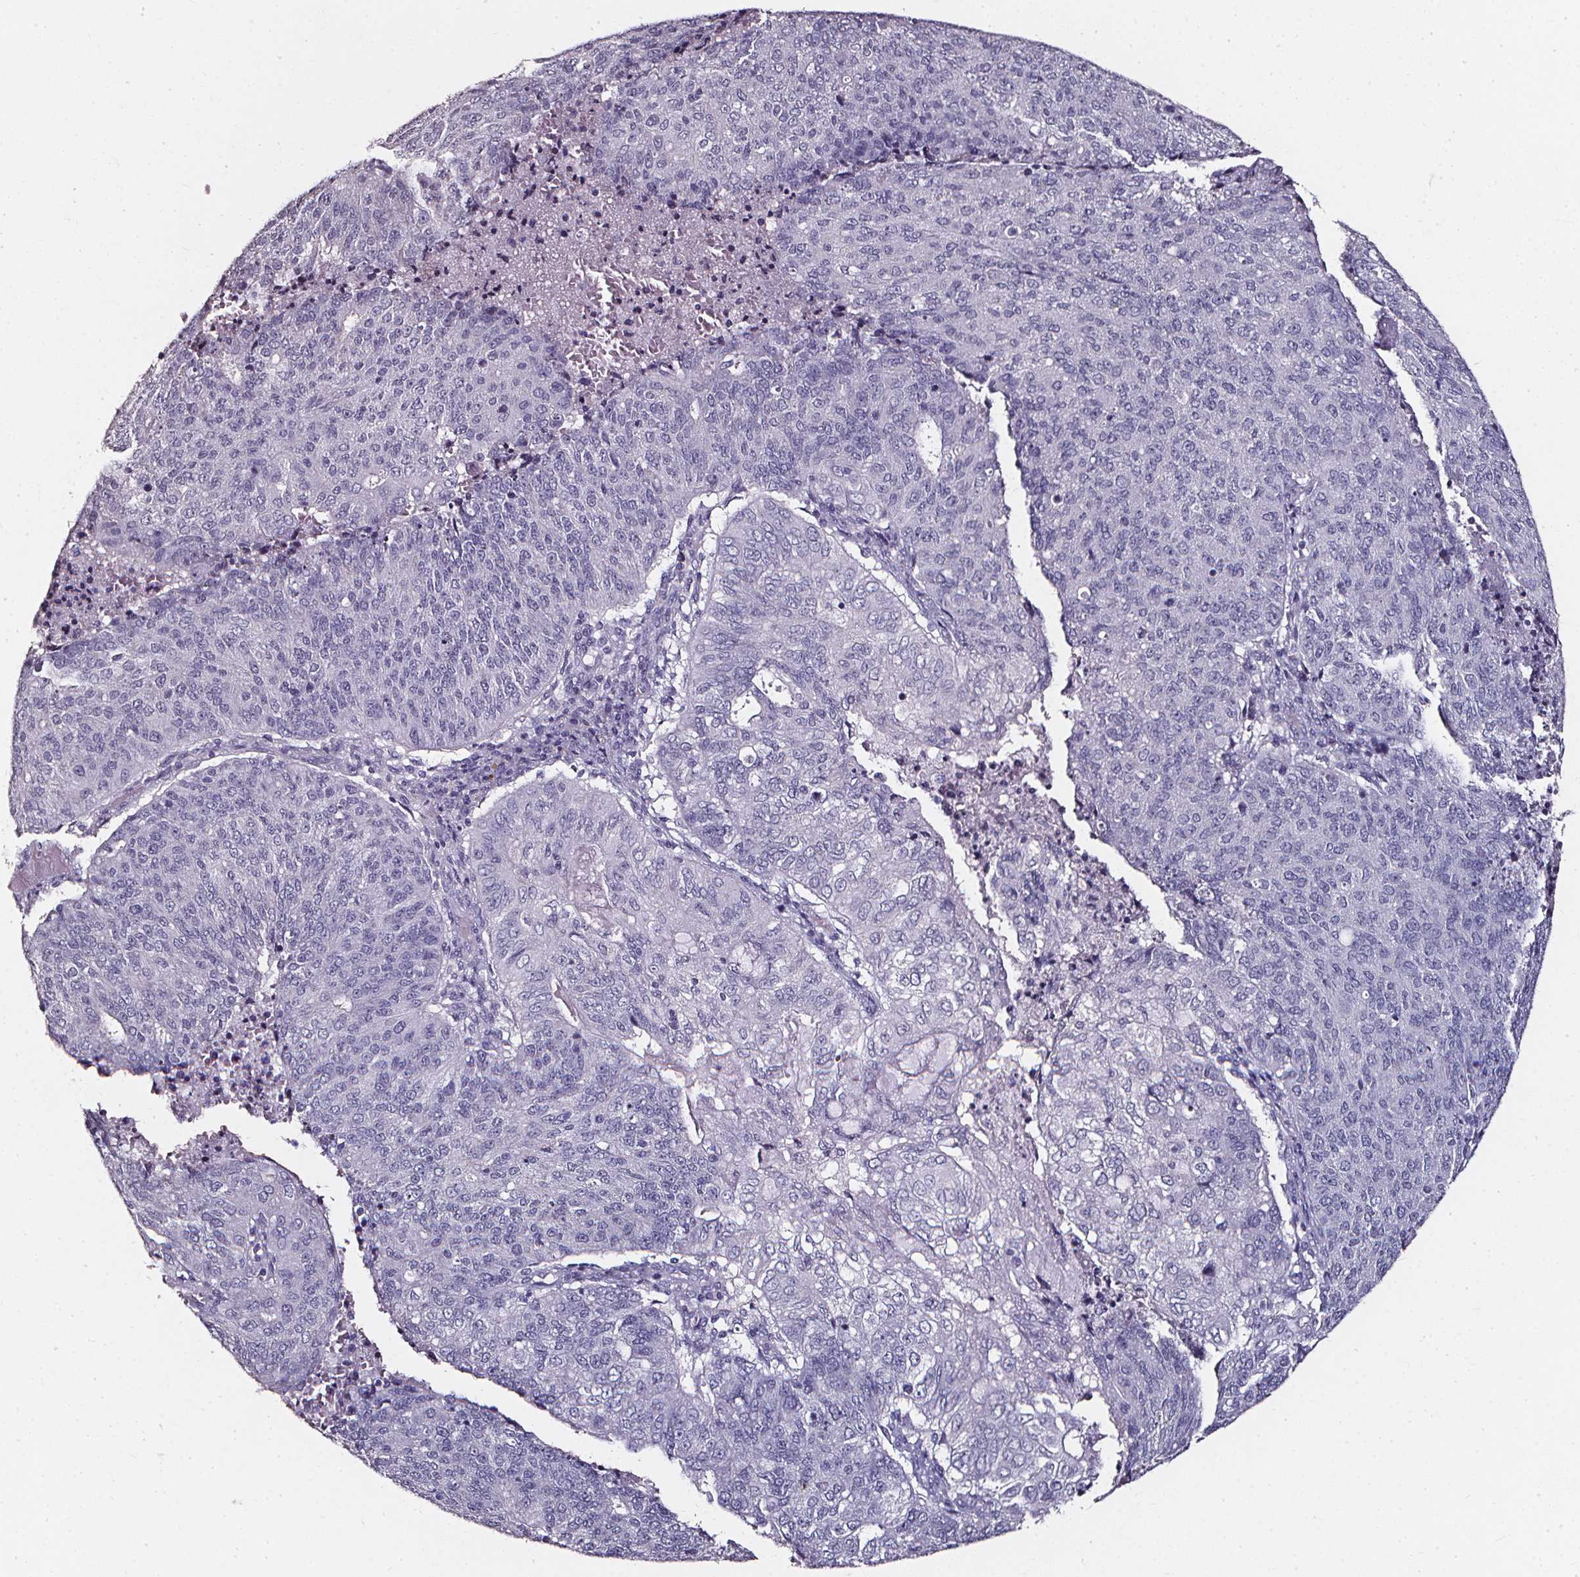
{"staining": {"intensity": "negative", "quantity": "none", "location": "none"}, "tissue": "endometrial cancer", "cell_type": "Tumor cells", "image_type": "cancer", "snomed": [{"axis": "morphology", "description": "Adenocarcinoma, NOS"}, {"axis": "topography", "description": "Endometrium"}], "caption": "Photomicrograph shows no protein positivity in tumor cells of endometrial cancer (adenocarcinoma) tissue.", "gene": "DEFA5", "patient": {"sex": "female", "age": 82}}